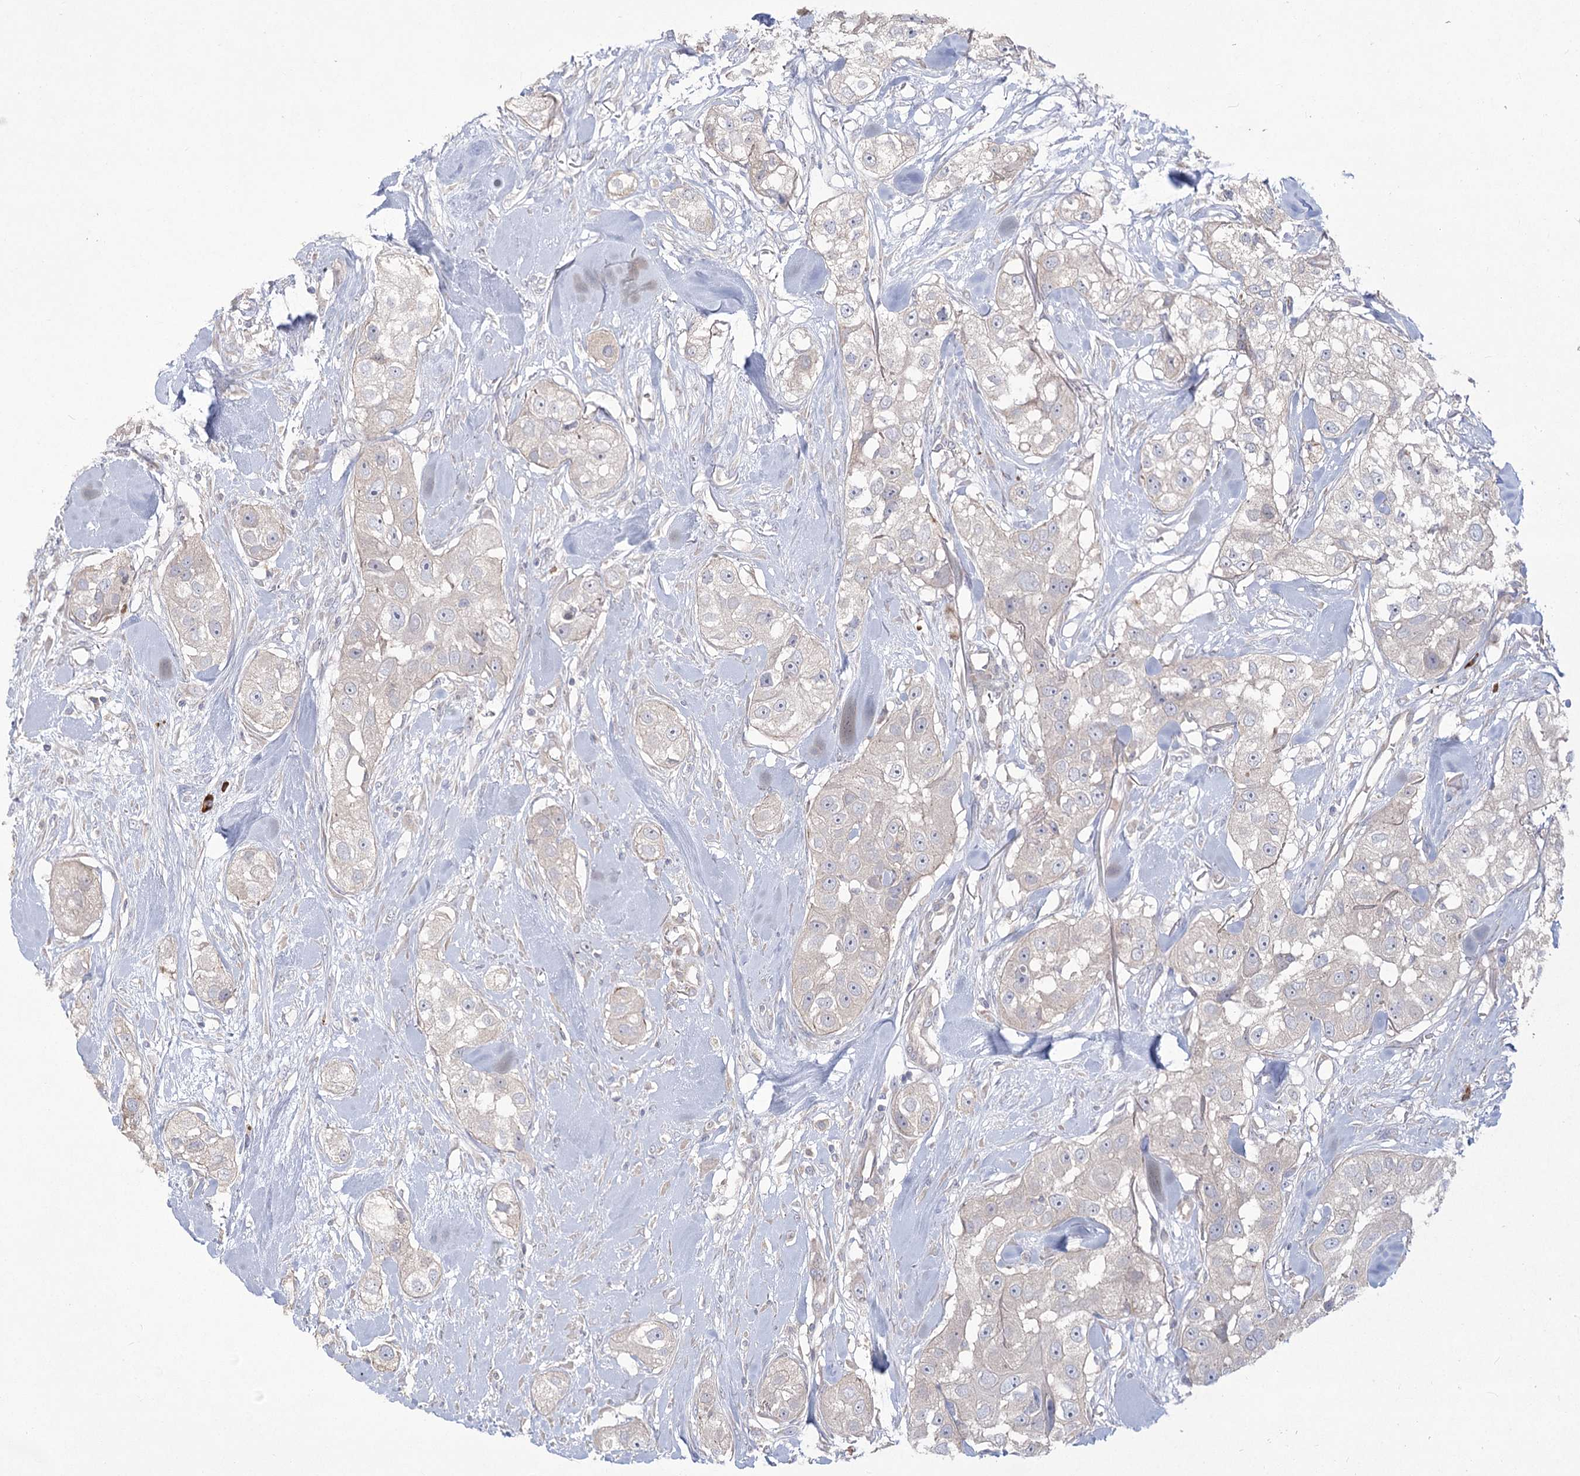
{"staining": {"intensity": "negative", "quantity": "none", "location": "none"}, "tissue": "head and neck cancer", "cell_type": "Tumor cells", "image_type": "cancer", "snomed": [{"axis": "morphology", "description": "Normal tissue, NOS"}, {"axis": "morphology", "description": "Squamous cell carcinoma, NOS"}, {"axis": "topography", "description": "Skeletal muscle"}, {"axis": "topography", "description": "Head-Neck"}], "caption": "DAB (3,3'-diaminobenzidine) immunohistochemical staining of head and neck cancer displays no significant positivity in tumor cells. Brightfield microscopy of immunohistochemistry stained with DAB (3,3'-diaminobenzidine) (brown) and hematoxylin (blue), captured at high magnification.", "gene": "CAMTA1", "patient": {"sex": "male", "age": 51}}